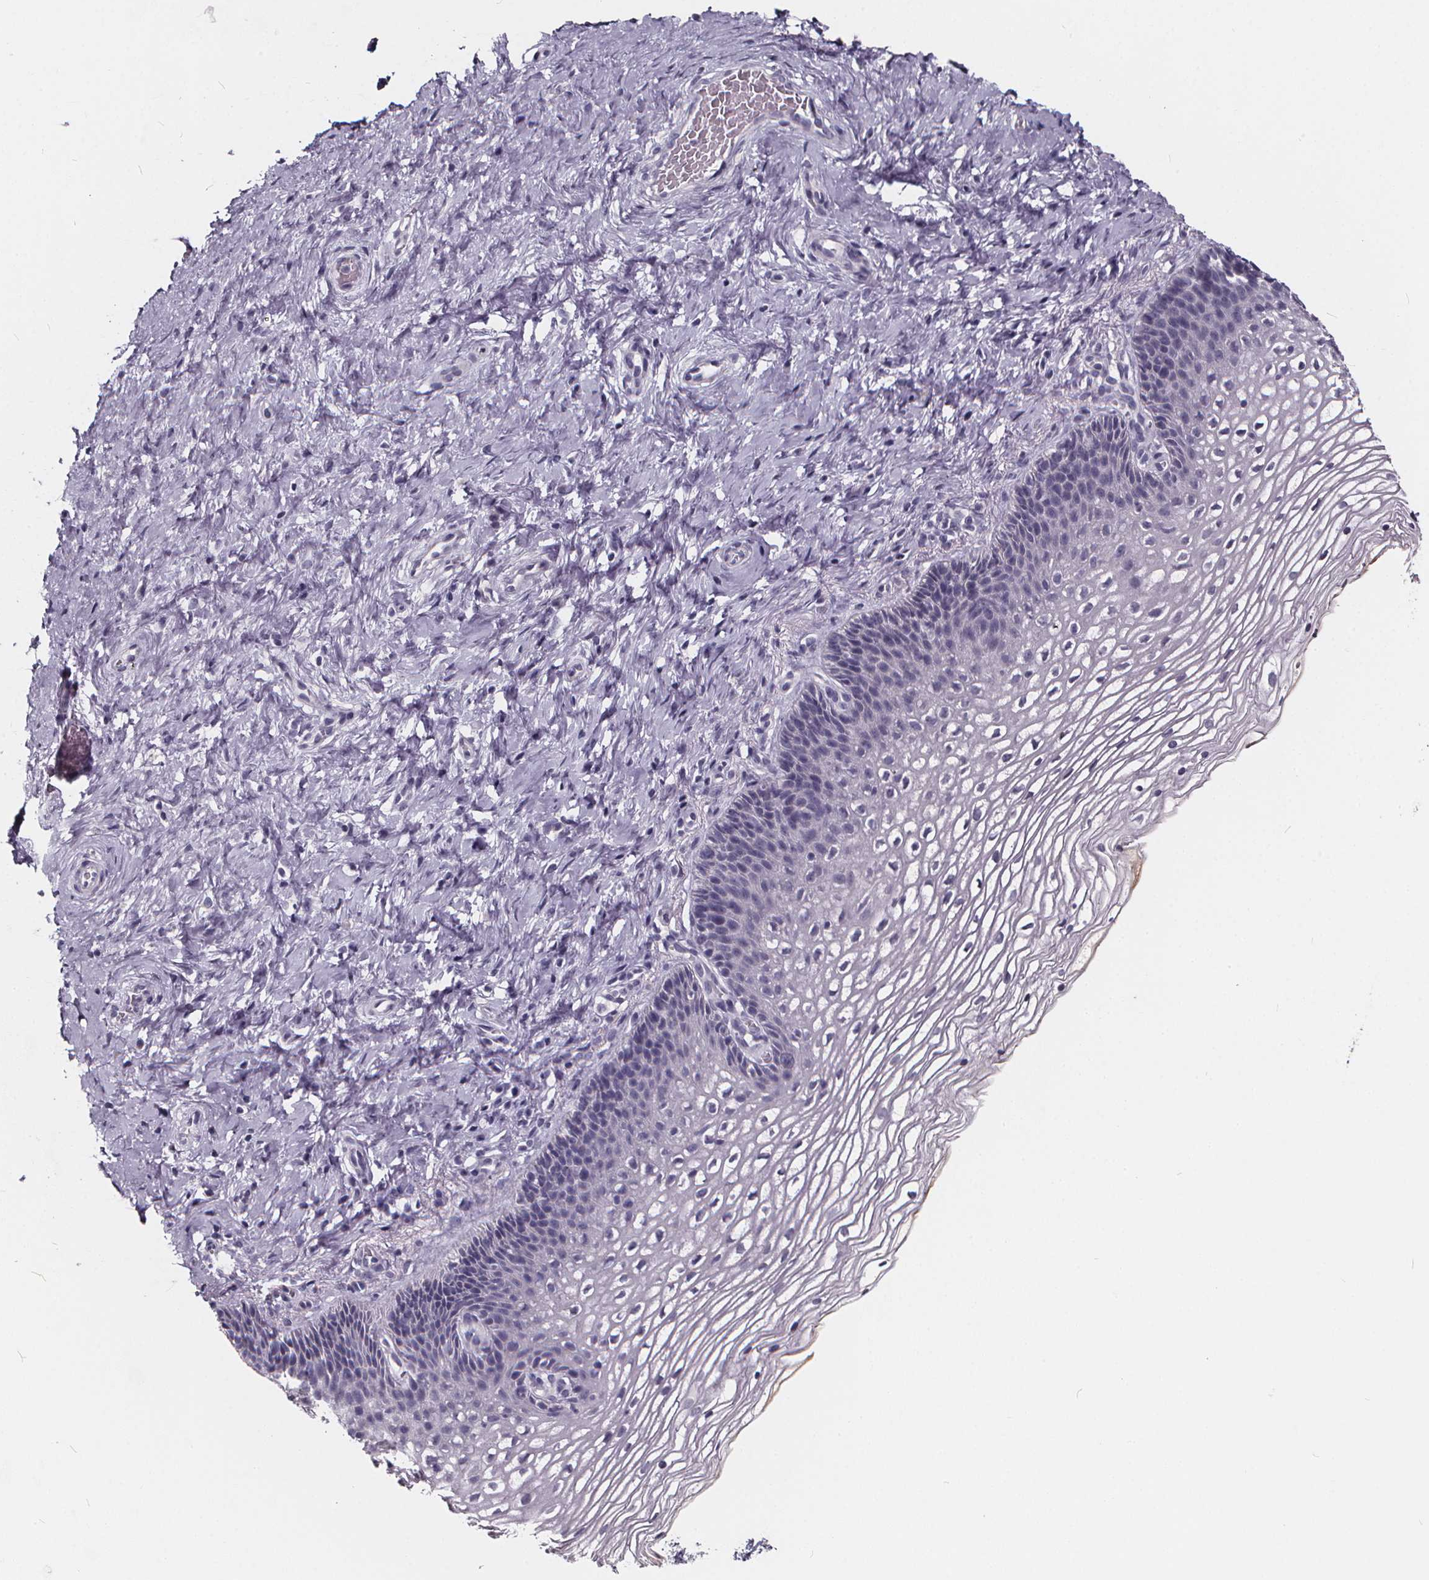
{"staining": {"intensity": "negative", "quantity": "none", "location": "none"}, "tissue": "cervix", "cell_type": "Glandular cells", "image_type": "normal", "snomed": [{"axis": "morphology", "description": "Normal tissue, NOS"}, {"axis": "topography", "description": "Cervix"}], "caption": "A photomicrograph of cervix stained for a protein demonstrates no brown staining in glandular cells.", "gene": "SPEF2", "patient": {"sex": "female", "age": 34}}